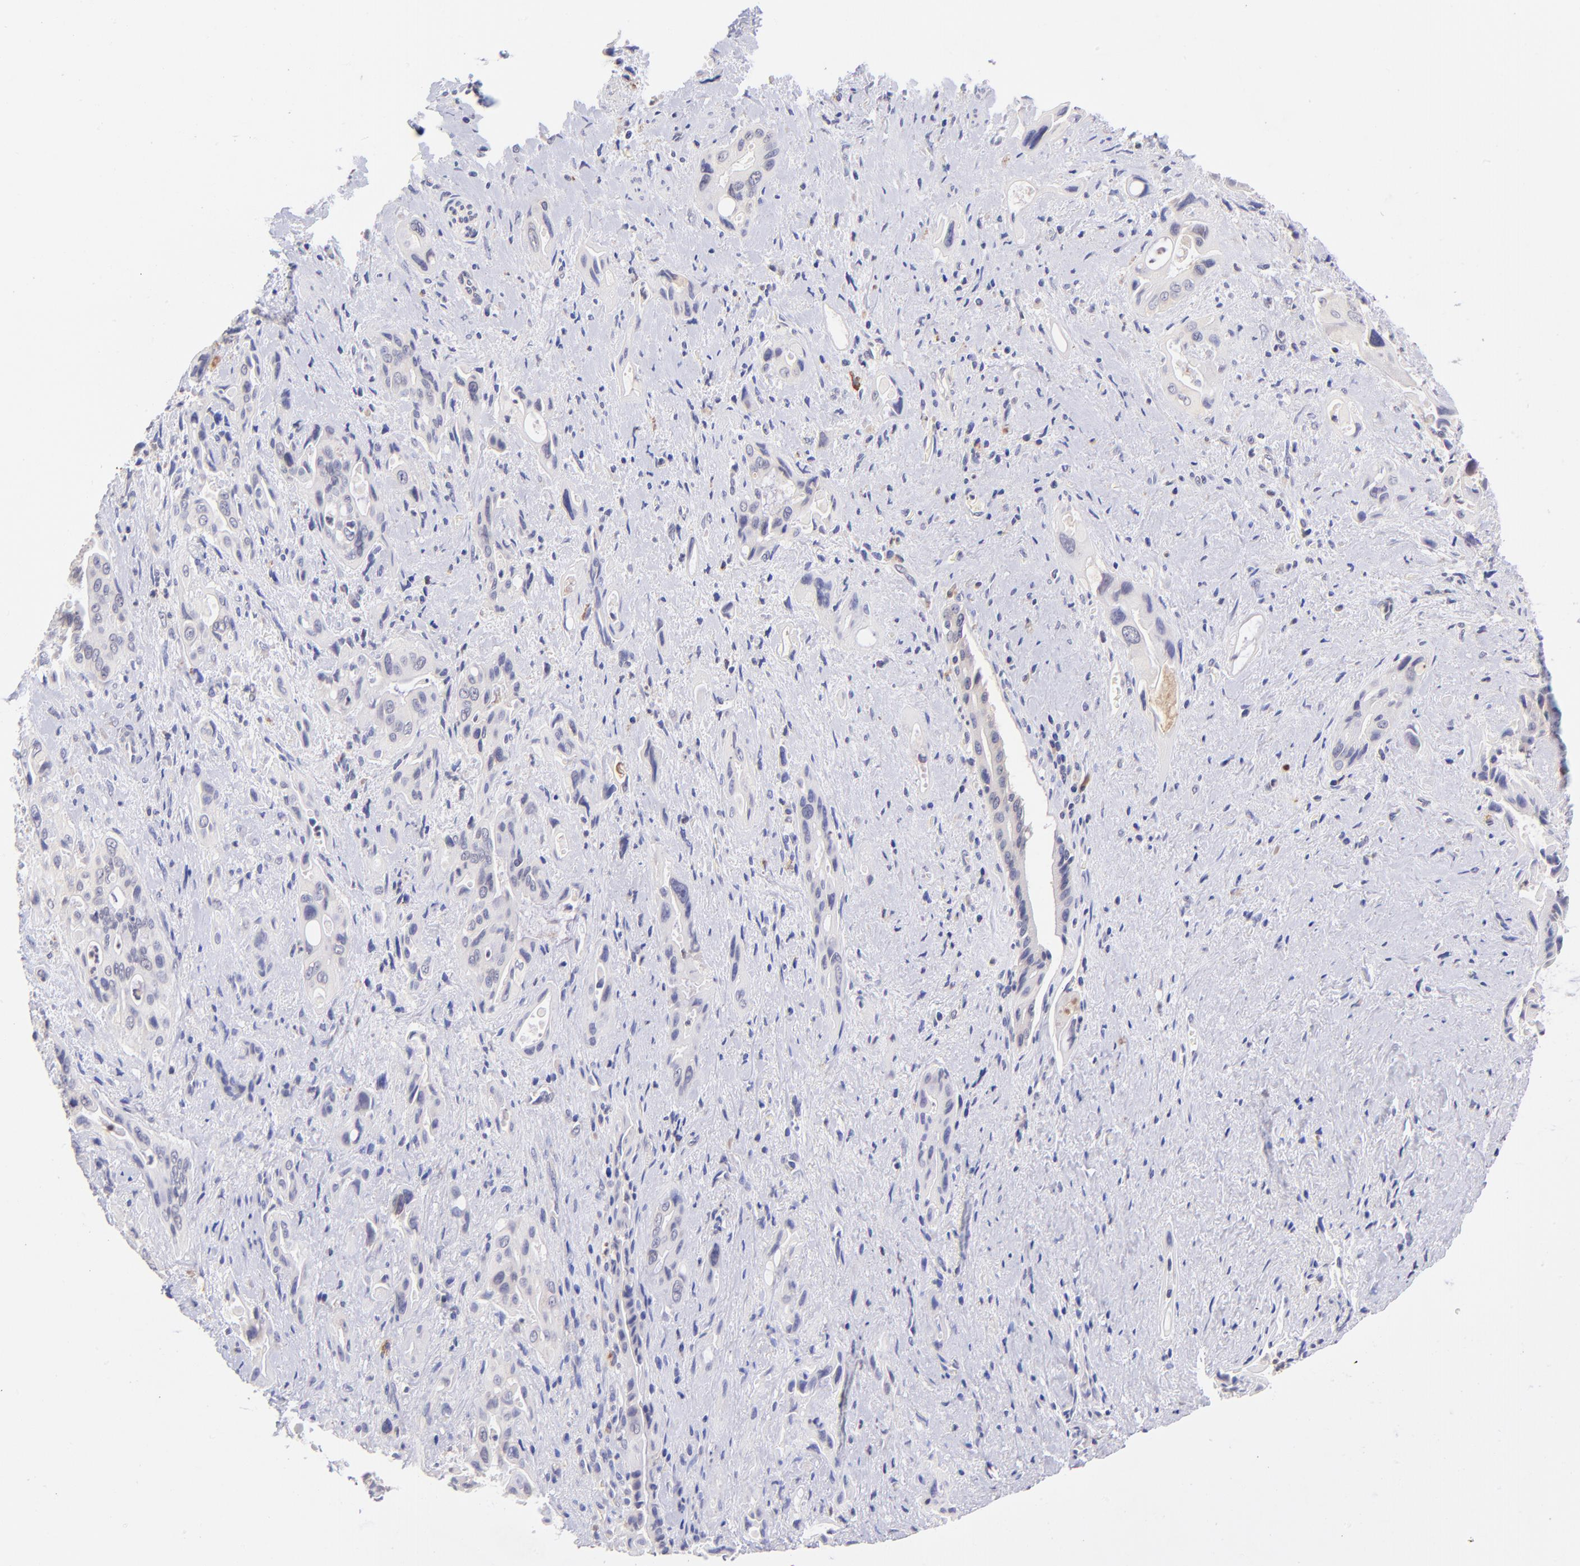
{"staining": {"intensity": "negative", "quantity": "none", "location": "none"}, "tissue": "pancreatic cancer", "cell_type": "Tumor cells", "image_type": "cancer", "snomed": [{"axis": "morphology", "description": "Adenocarcinoma, NOS"}, {"axis": "topography", "description": "Pancreas"}], "caption": "High power microscopy histopathology image of an immunohistochemistry micrograph of pancreatic cancer, revealing no significant staining in tumor cells. (DAB (3,3'-diaminobenzidine) IHC with hematoxylin counter stain).", "gene": "RPL11", "patient": {"sex": "male", "age": 77}}